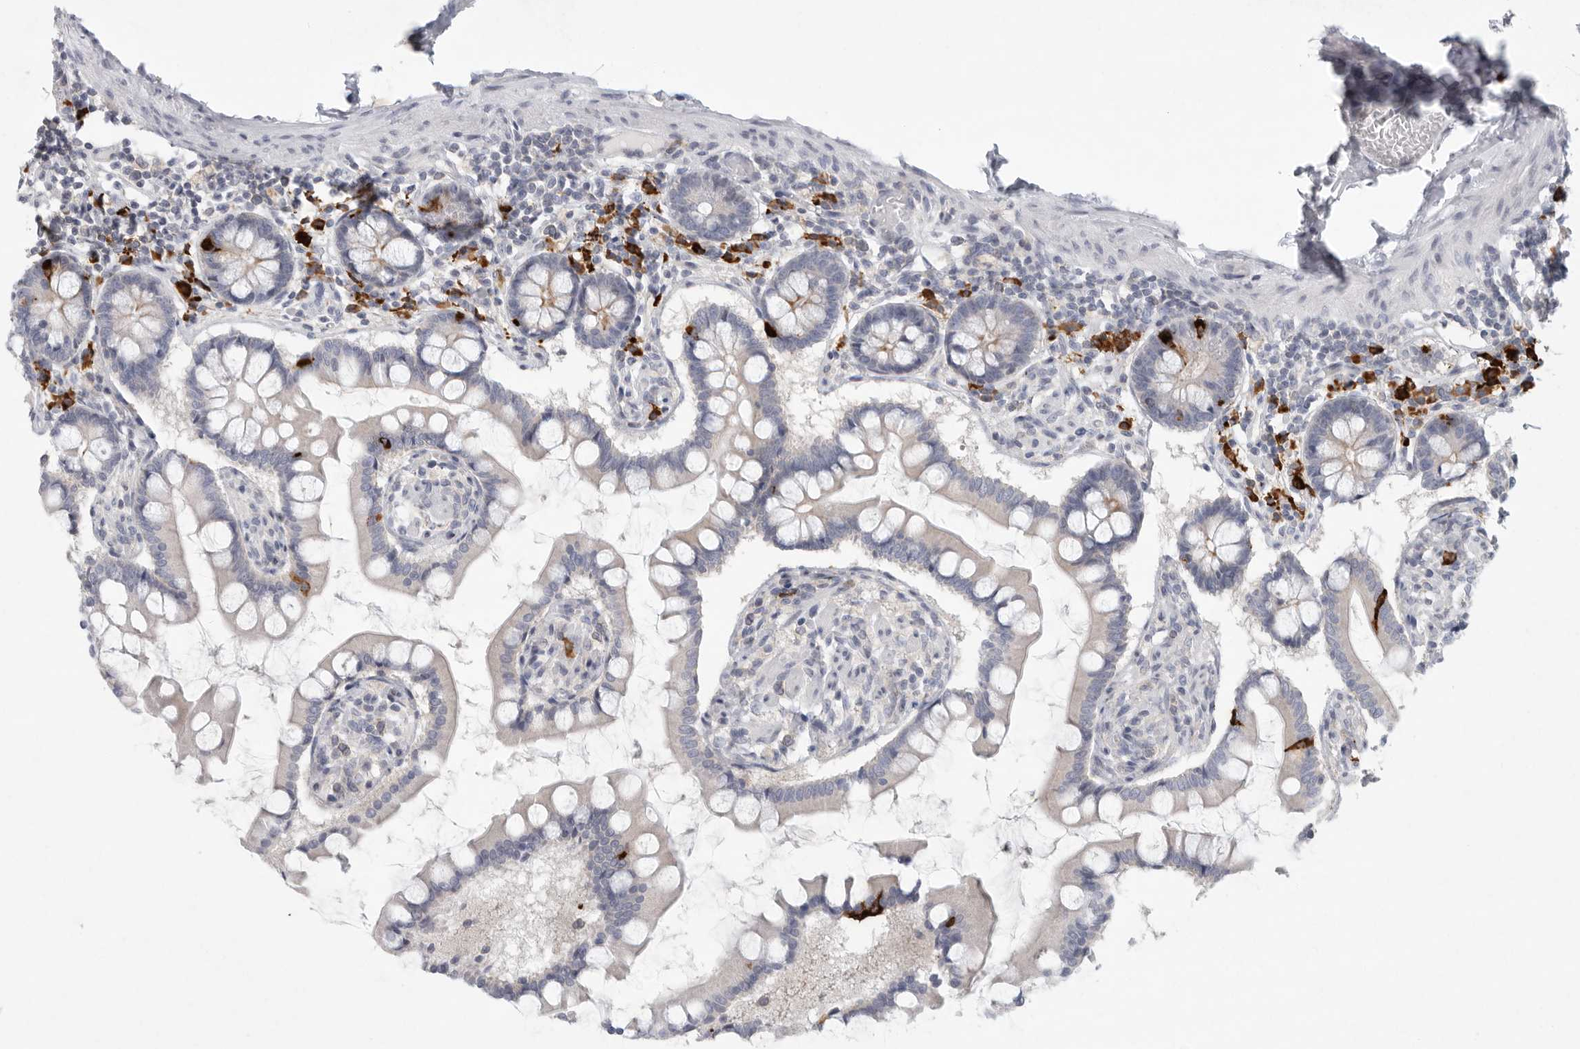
{"staining": {"intensity": "strong", "quantity": "<25%", "location": "cytoplasmic/membranous"}, "tissue": "small intestine", "cell_type": "Glandular cells", "image_type": "normal", "snomed": [{"axis": "morphology", "description": "Normal tissue, NOS"}, {"axis": "topography", "description": "Small intestine"}], "caption": "DAB (3,3'-diaminobenzidine) immunohistochemical staining of normal small intestine exhibits strong cytoplasmic/membranous protein staining in approximately <25% of glandular cells.", "gene": "TMEM69", "patient": {"sex": "male", "age": 41}}